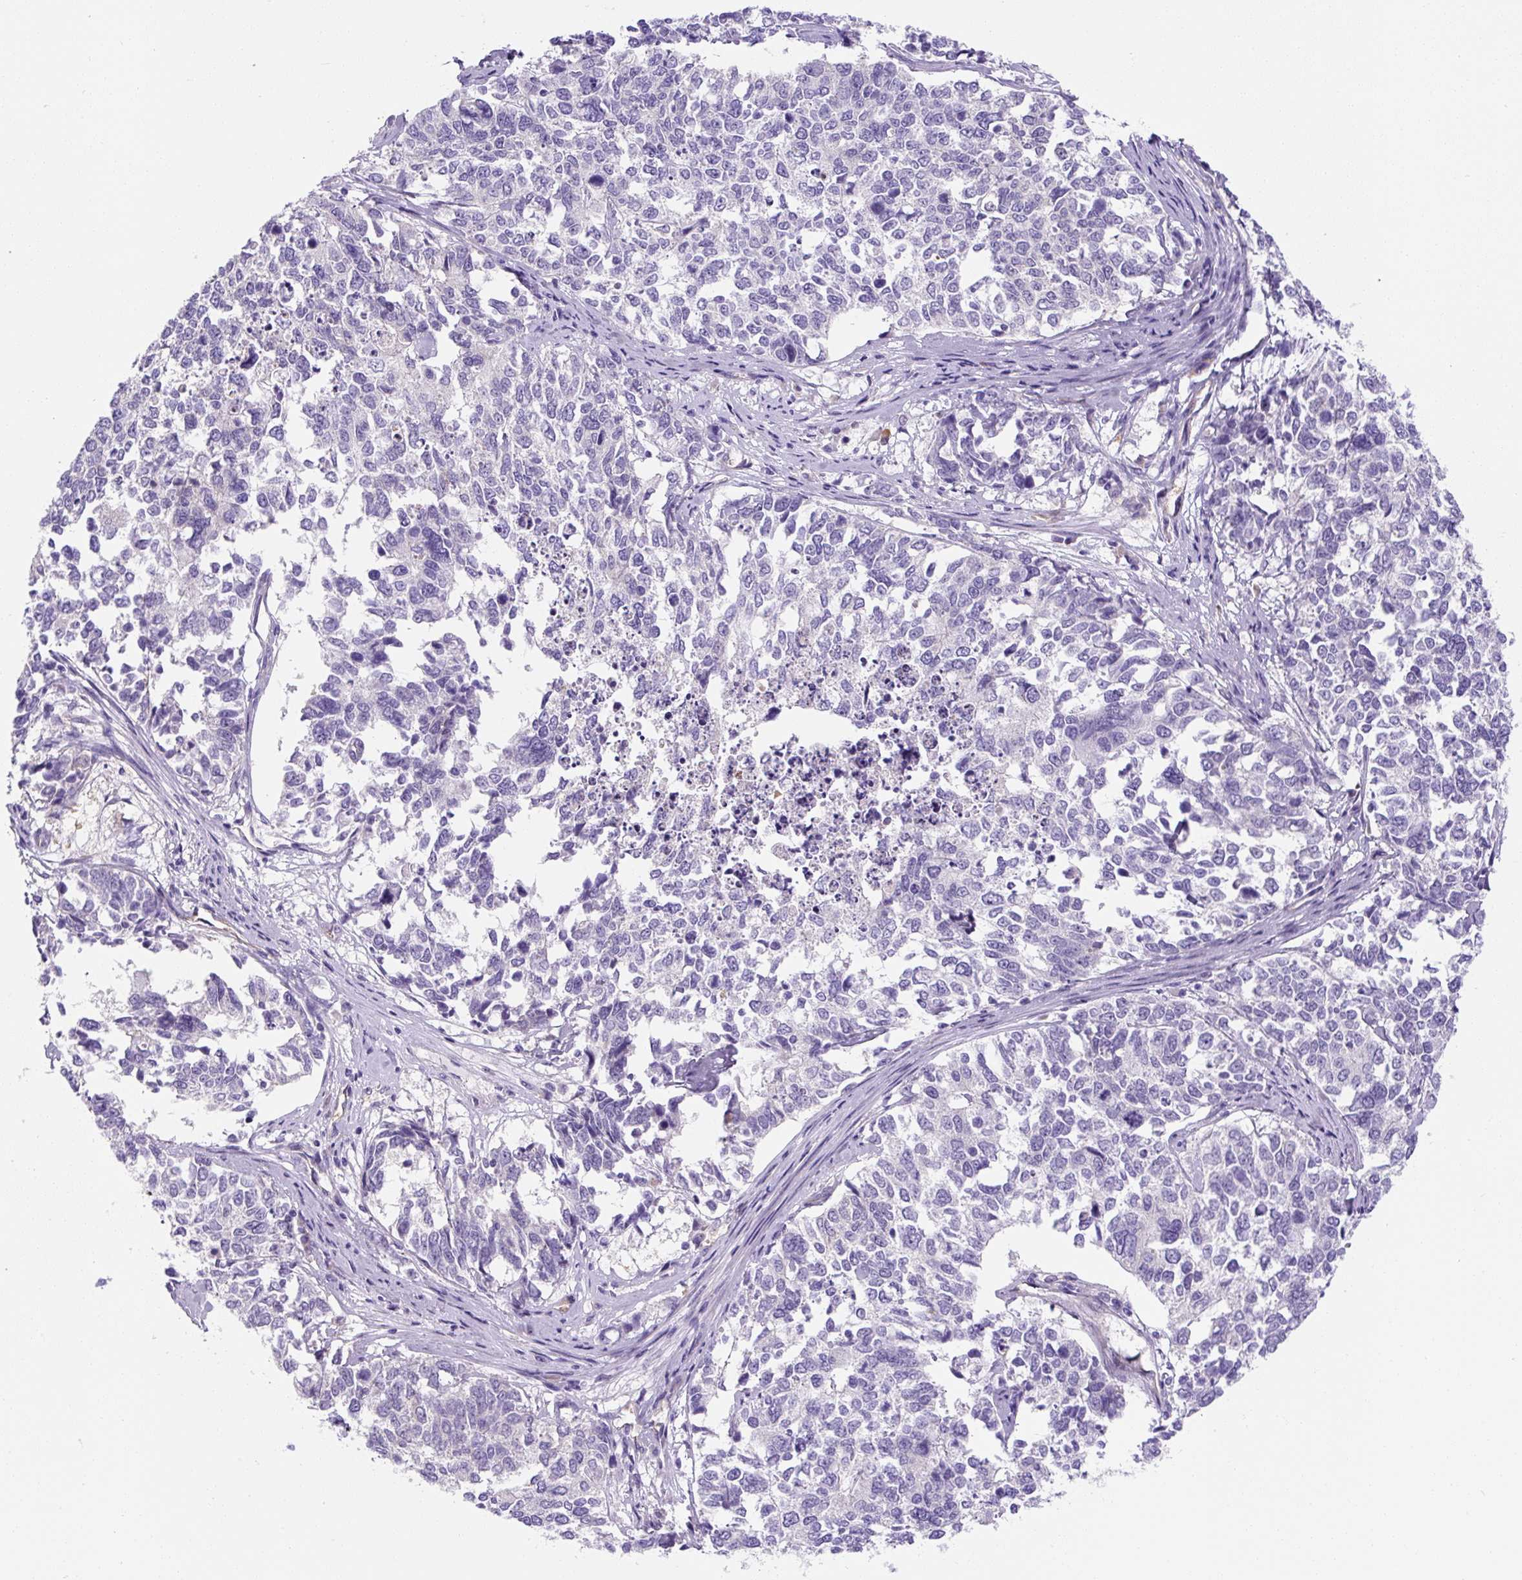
{"staining": {"intensity": "negative", "quantity": "none", "location": "none"}, "tissue": "cervical cancer", "cell_type": "Tumor cells", "image_type": "cancer", "snomed": [{"axis": "morphology", "description": "Squamous cell carcinoma, NOS"}, {"axis": "topography", "description": "Cervix"}], "caption": "This is an immunohistochemistry (IHC) micrograph of cervical squamous cell carcinoma. There is no staining in tumor cells.", "gene": "ASB4", "patient": {"sex": "female", "age": 63}}